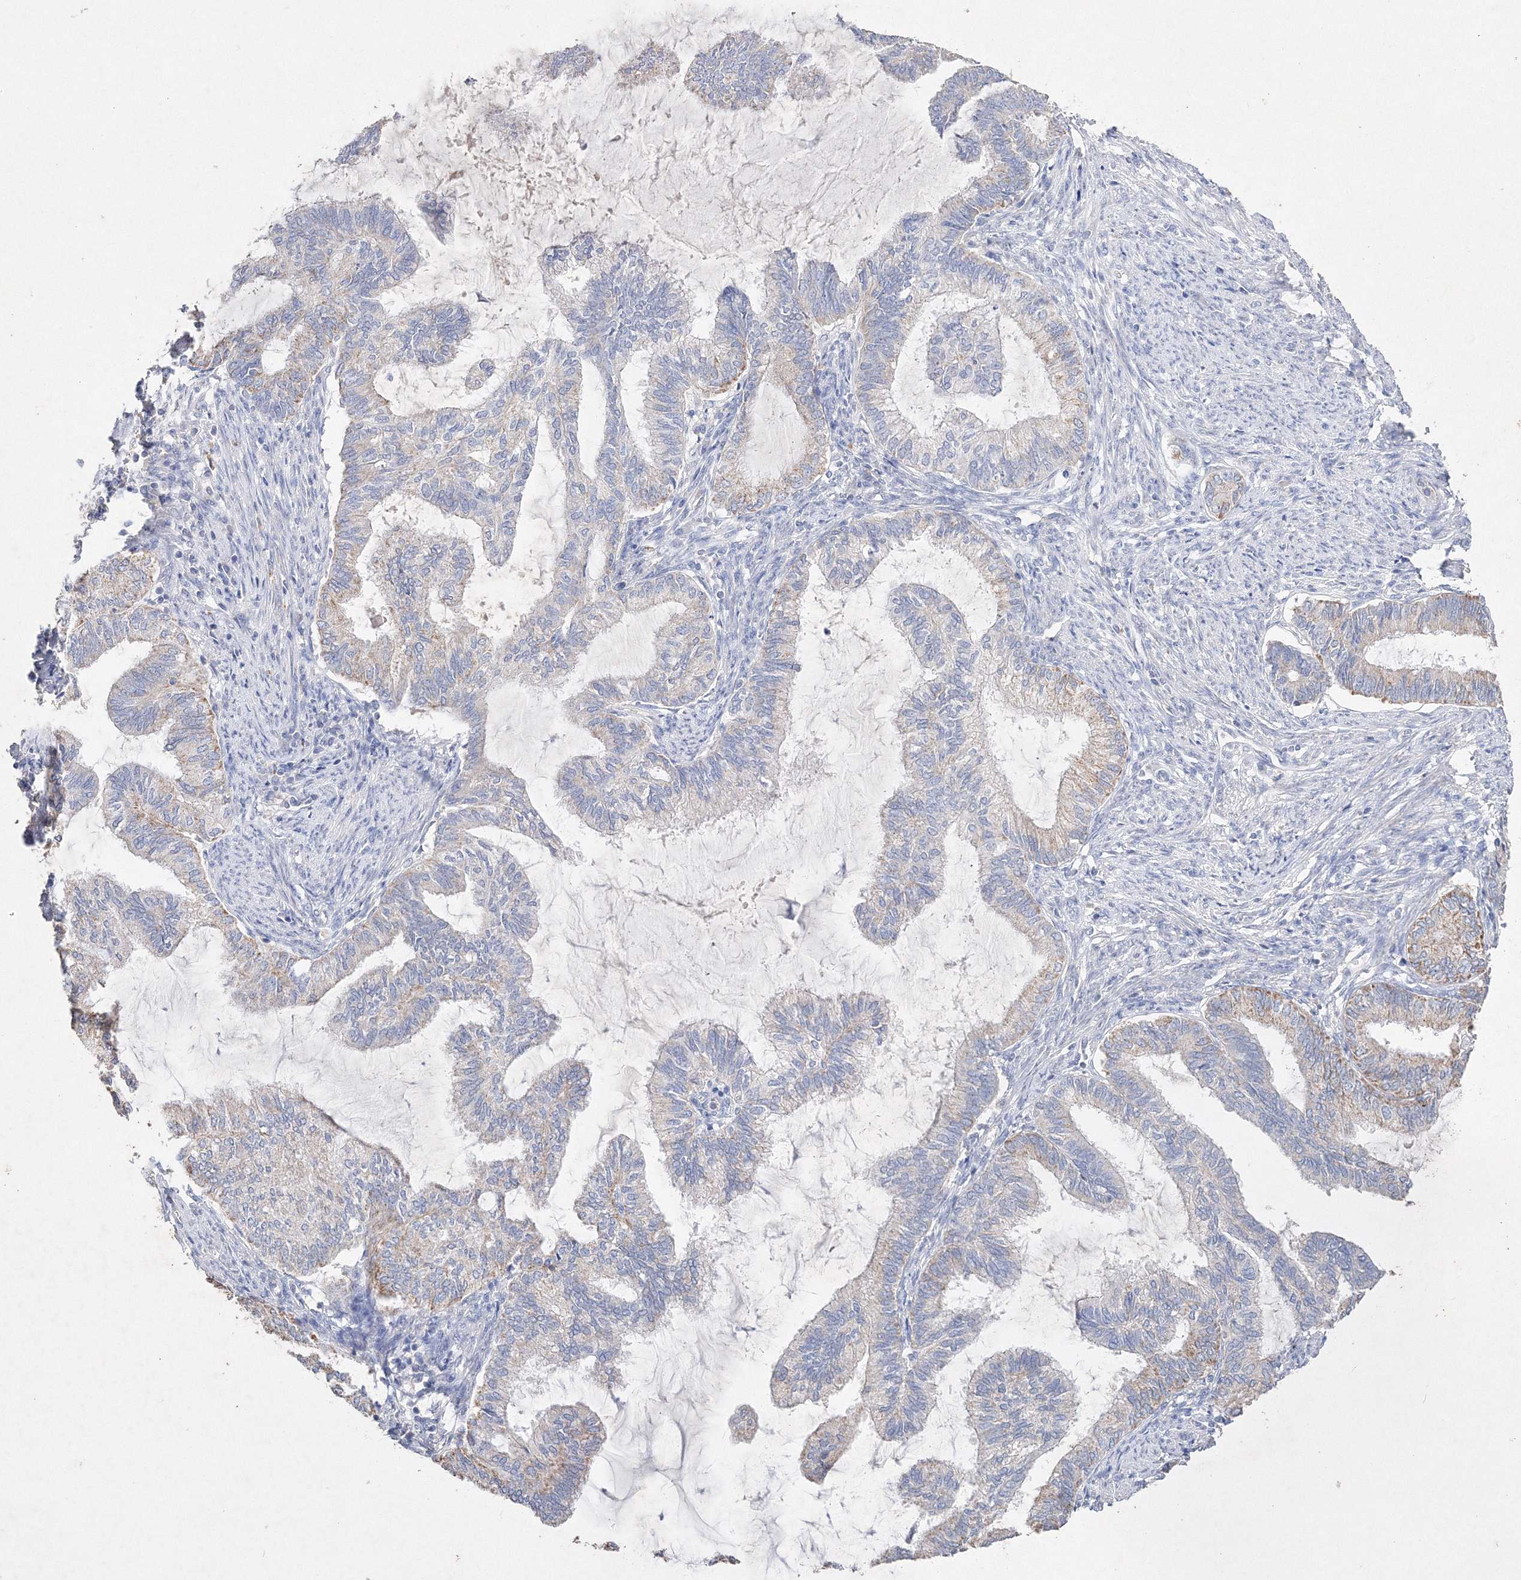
{"staining": {"intensity": "negative", "quantity": "none", "location": "none"}, "tissue": "endometrial cancer", "cell_type": "Tumor cells", "image_type": "cancer", "snomed": [{"axis": "morphology", "description": "Adenocarcinoma, NOS"}, {"axis": "topography", "description": "Endometrium"}], "caption": "Endometrial adenocarcinoma was stained to show a protein in brown. There is no significant positivity in tumor cells. (DAB IHC visualized using brightfield microscopy, high magnification).", "gene": "GLS", "patient": {"sex": "female", "age": 86}}